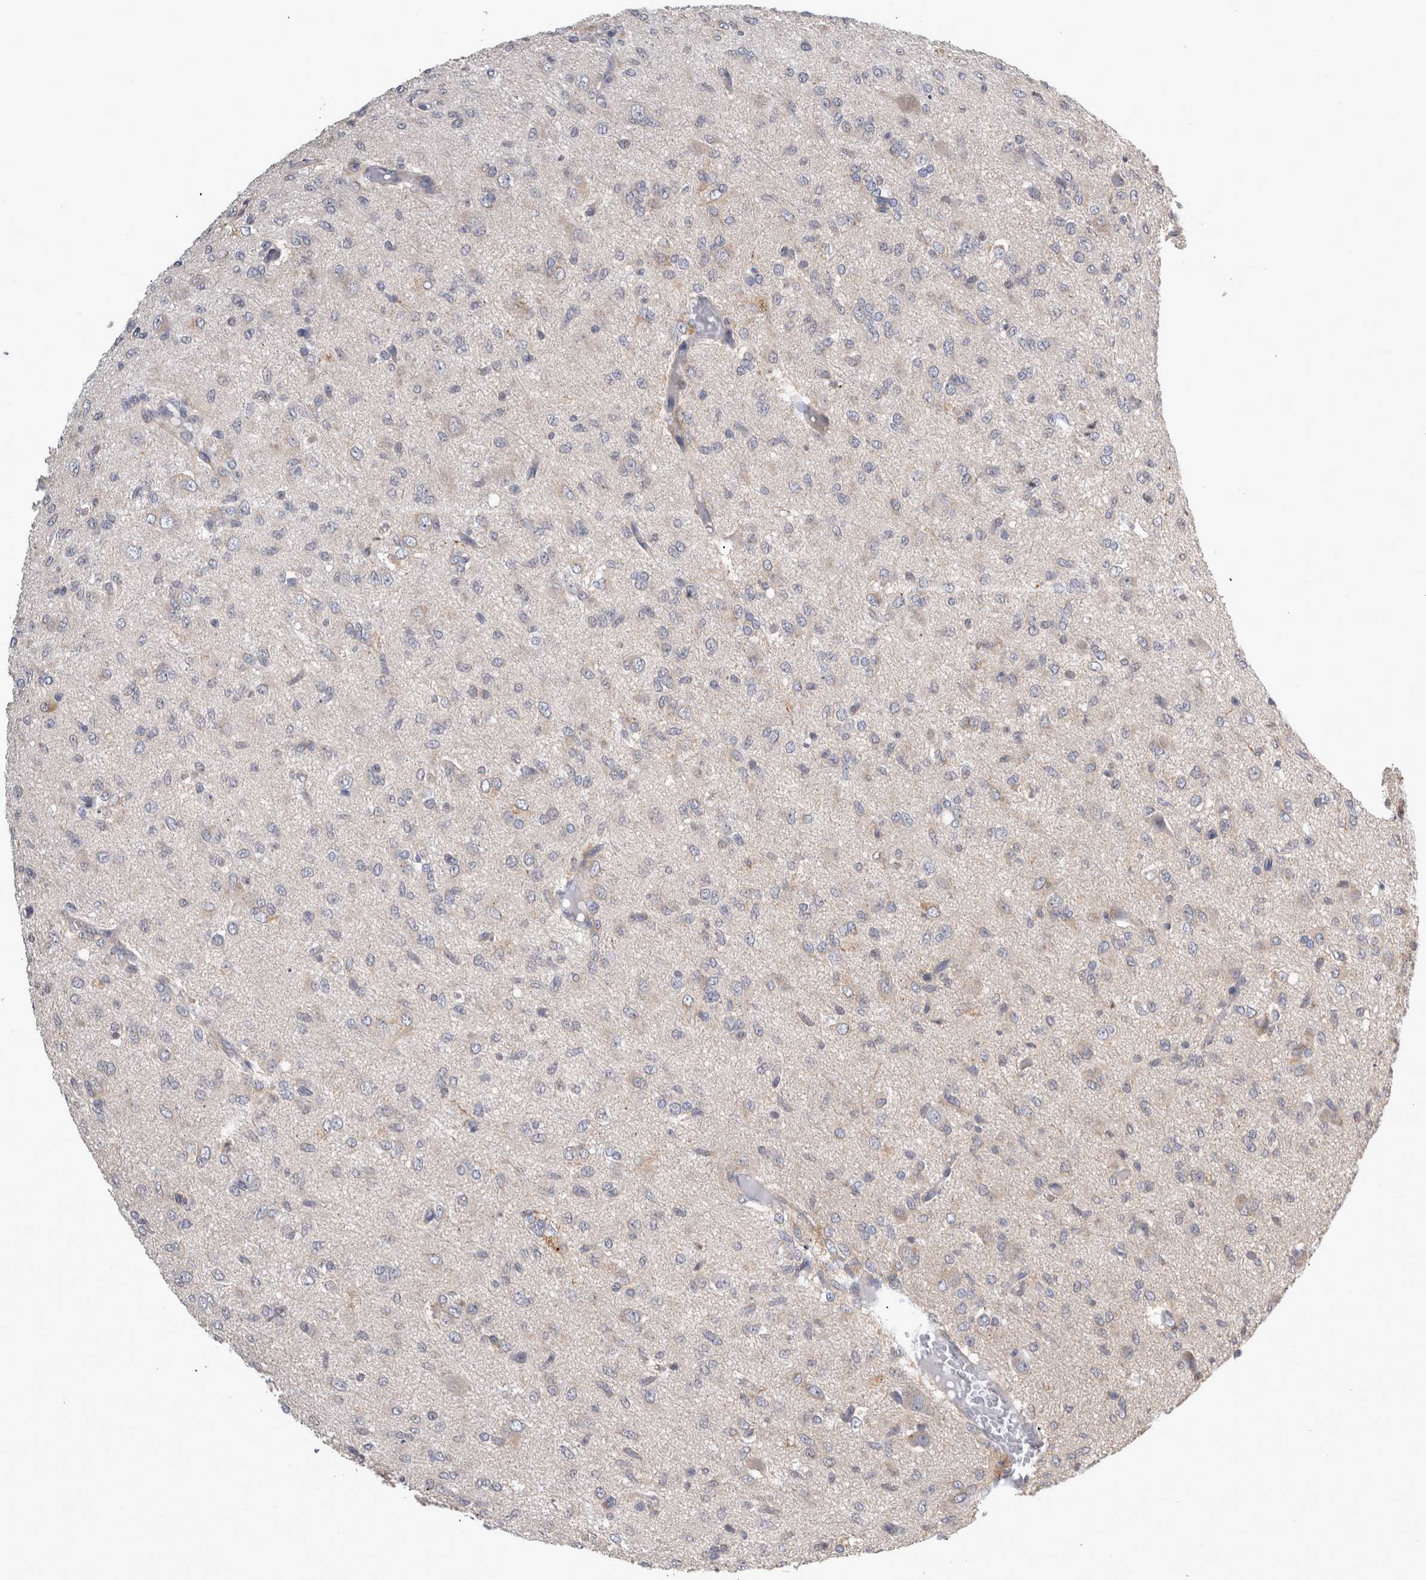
{"staining": {"intensity": "negative", "quantity": "none", "location": "none"}, "tissue": "glioma", "cell_type": "Tumor cells", "image_type": "cancer", "snomed": [{"axis": "morphology", "description": "Glioma, malignant, High grade"}, {"axis": "topography", "description": "Brain"}], "caption": "Immunohistochemistry photomicrograph of human glioma stained for a protein (brown), which reveals no expression in tumor cells. (DAB (3,3'-diaminobenzidine) immunohistochemistry with hematoxylin counter stain).", "gene": "TCAP", "patient": {"sex": "female", "age": 59}}